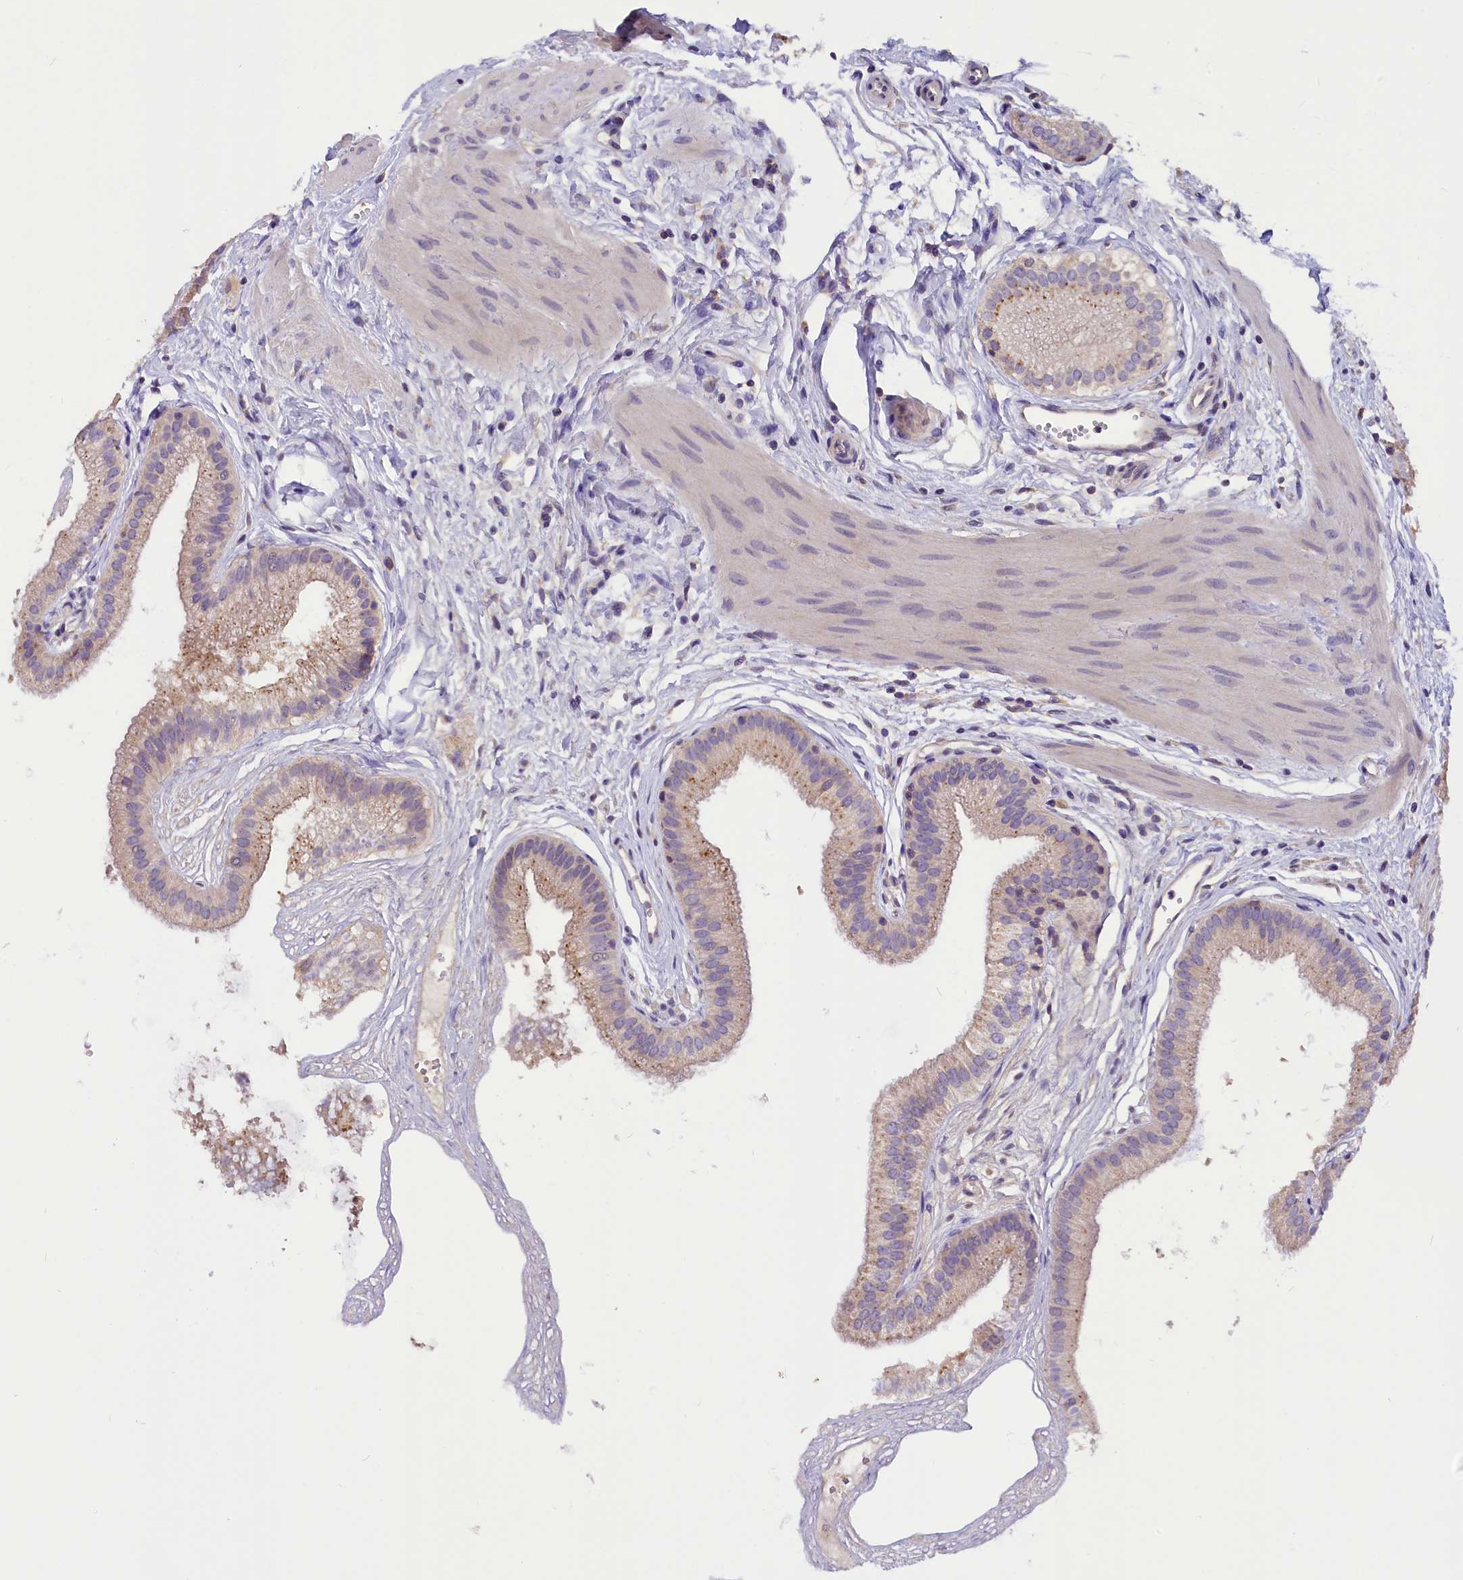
{"staining": {"intensity": "weak", "quantity": "25%-75%", "location": "cytoplasmic/membranous"}, "tissue": "gallbladder", "cell_type": "Glandular cells", "image_type": "normal", "snomed": [{"axis": "morphology", "description": "Normal tissue, NOS"}, {"axis": "topography", "description": "Gallbladder"}], "caption": "Immunohistochemical staining of benign gallbladder exhibits low levels of weak cytoplasmic/membranous expression in about 25%-75% of glandular cells. The staining is performed using DAB (3,3'-diaminobenzidine) brown chromogen to label protein expression. The nuclei are counter-stained blue using hematoxylin.", "gene": "AP3B2", "patient": {"sex": "female", "age": 54}}